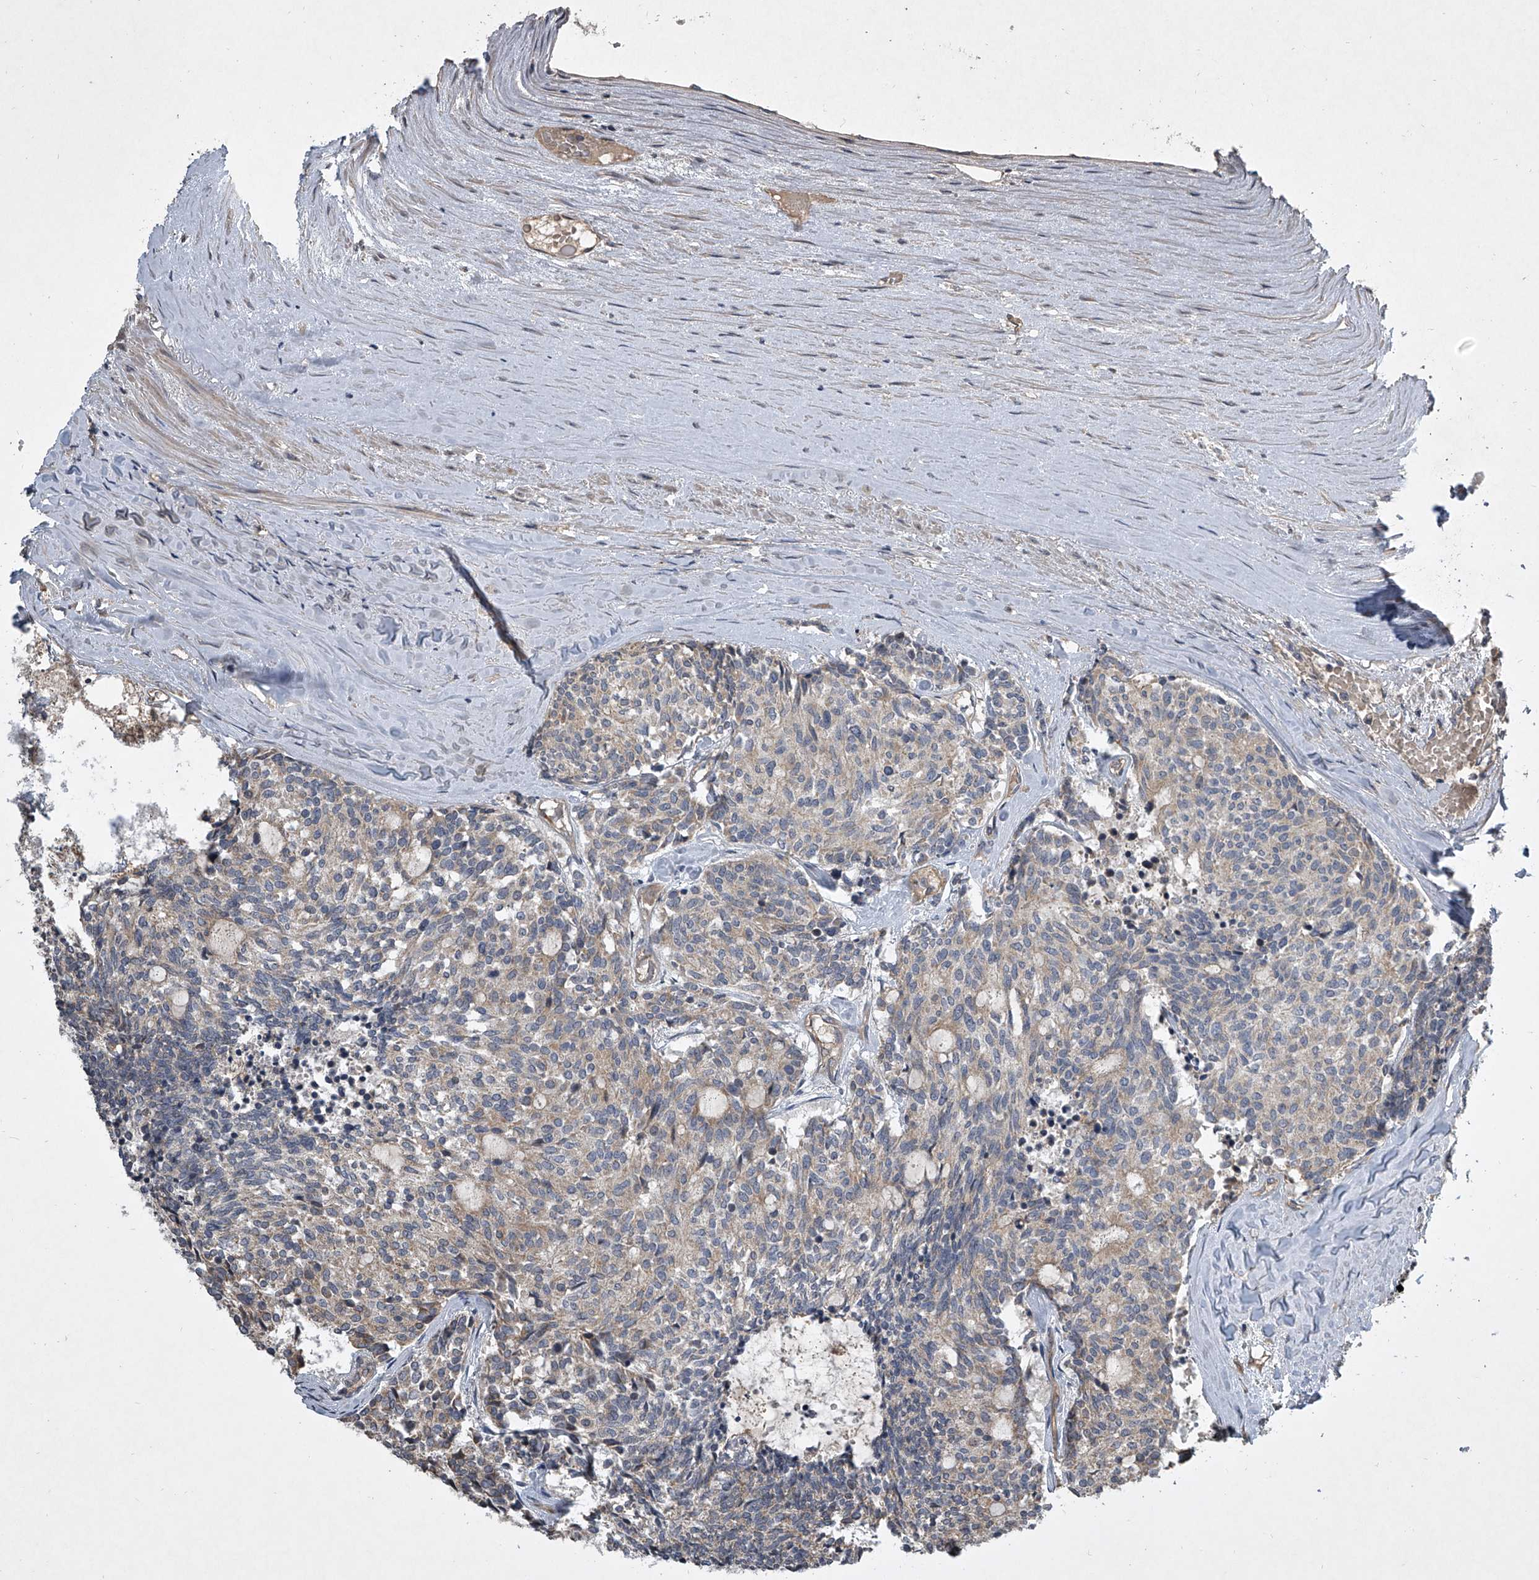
{"staining": {"intensity": "weak", "quantity": "<25%", "location": "cytoplasmic/membranous"}, "tissue": "carcinoid", "cell_type": "Tumor cells", "image_type": "cancer", "snomed": [{"axis": "morphology", "description": "Carcinoid, malignant, NOS"}, {"axis": "topography", "description": "Pancreas"}], "caption": "Carcinoid was stained to show a protein in brown. There is no significant expression in tumor cells.", "gene": "NFS1", "patient": {"sex": "female", "age": 54}}